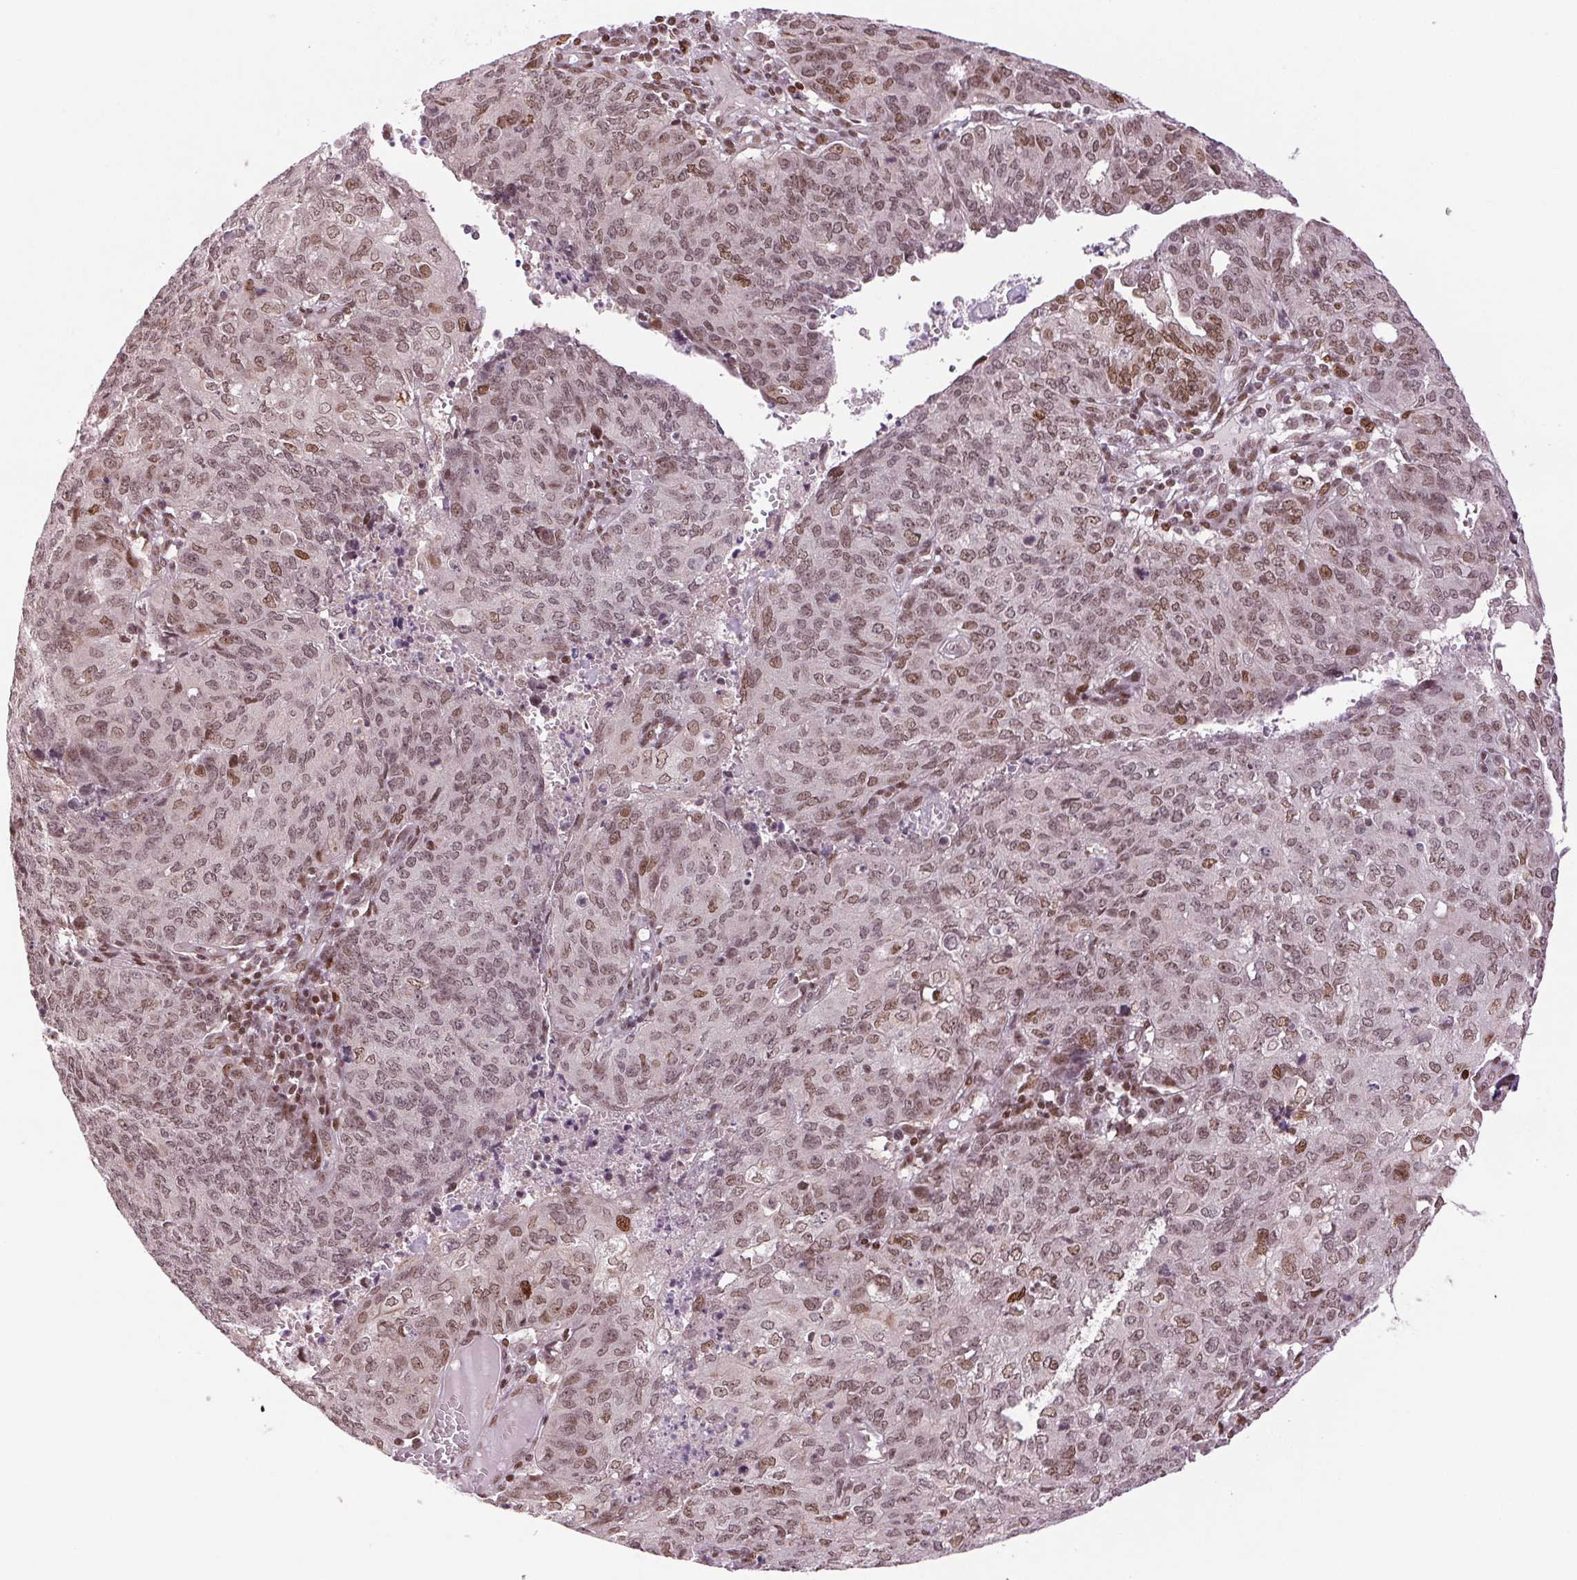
{"staining": {"intensity": "moderate", "quantity": ">75%", "location": "nuclear"}, "tissue": "ovarian cancer", "cell_type": "Tumor cells", "image_type": "cancer", "snomed": [{"axis": "morphology", "description": "Cystadenocarcinoma, serous, NOS"}, {"axis": "topography", "description": "Ovary"}], "caption": "Immunohistochemical staining of human ovarian cancer exhibits medium levels of moderate nuclear expression in about >75% of tumor cells.", "gene": "XPC", "patient": {"sex": "female", "age": 51}}